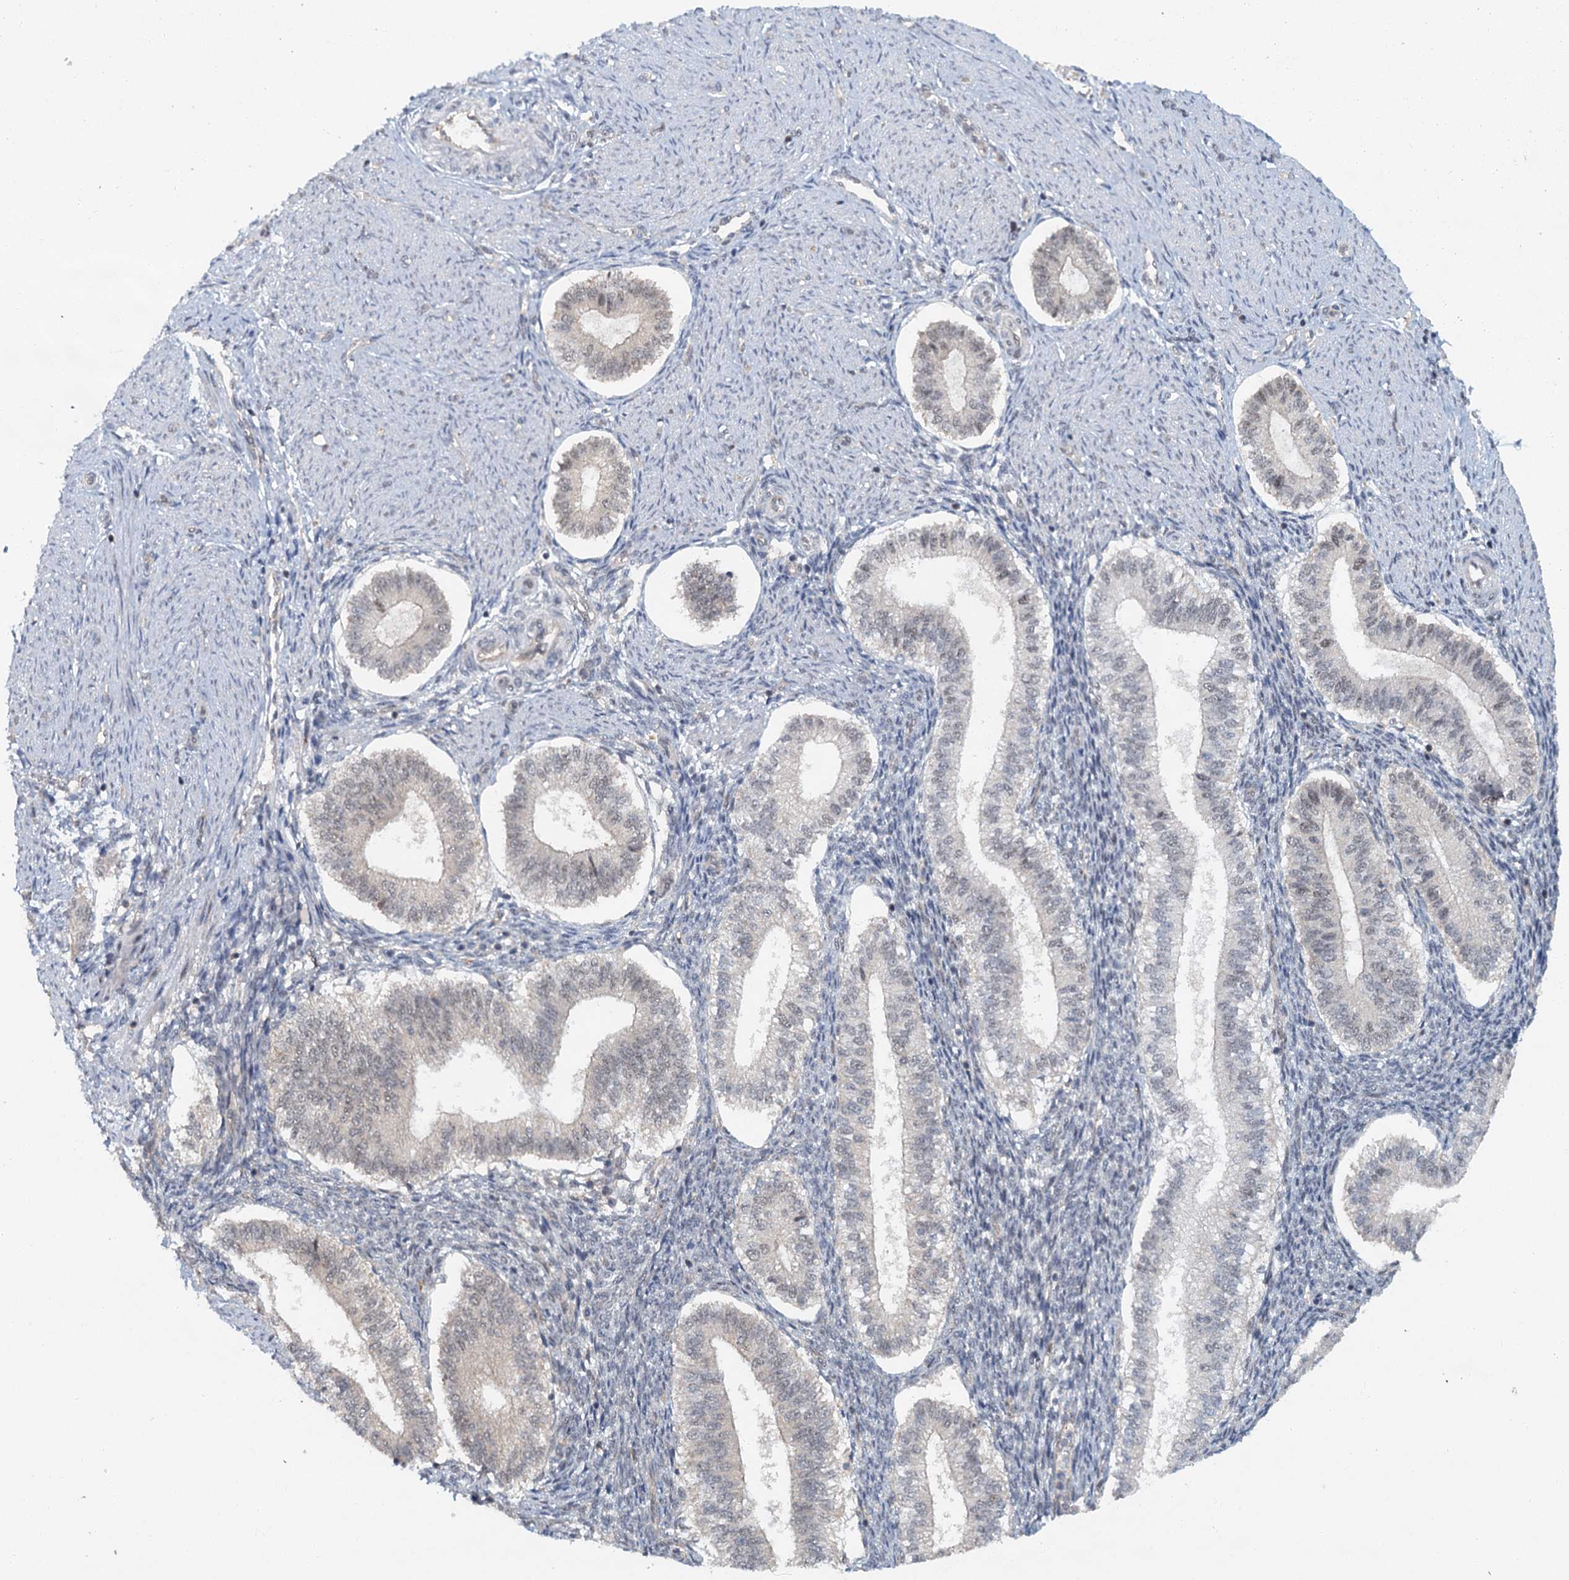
{"staining": {"intensity": "weak", "quantity": "25%-75%", "location": "cytoplasmic/membranous,nuclear"}, "tissue": "endometrium", "cell_type": "Cells in endometrial stroma", "image_type": "normal", "snomed": [{"axis": "morphology", "description": "Normal tissue, NOS"}, {"axis": "topography", "description": "Endometrium"}], "caption": "A high-resolution micrograph shows immunohistochemistry (IHC) staining of normal endometrium, which displays weak cytoplasmic/membranous,nuclear expression in about 25%-75% of cells in endometrial stroma. Using DAB (3,3'-diaminobenzidine) (brown) and hematoxylin (blue) stains, captured at high magnification using brightfield microscopy.", "gene": "TAS2R42", "patient": {"sex": "female", "age": 25}}